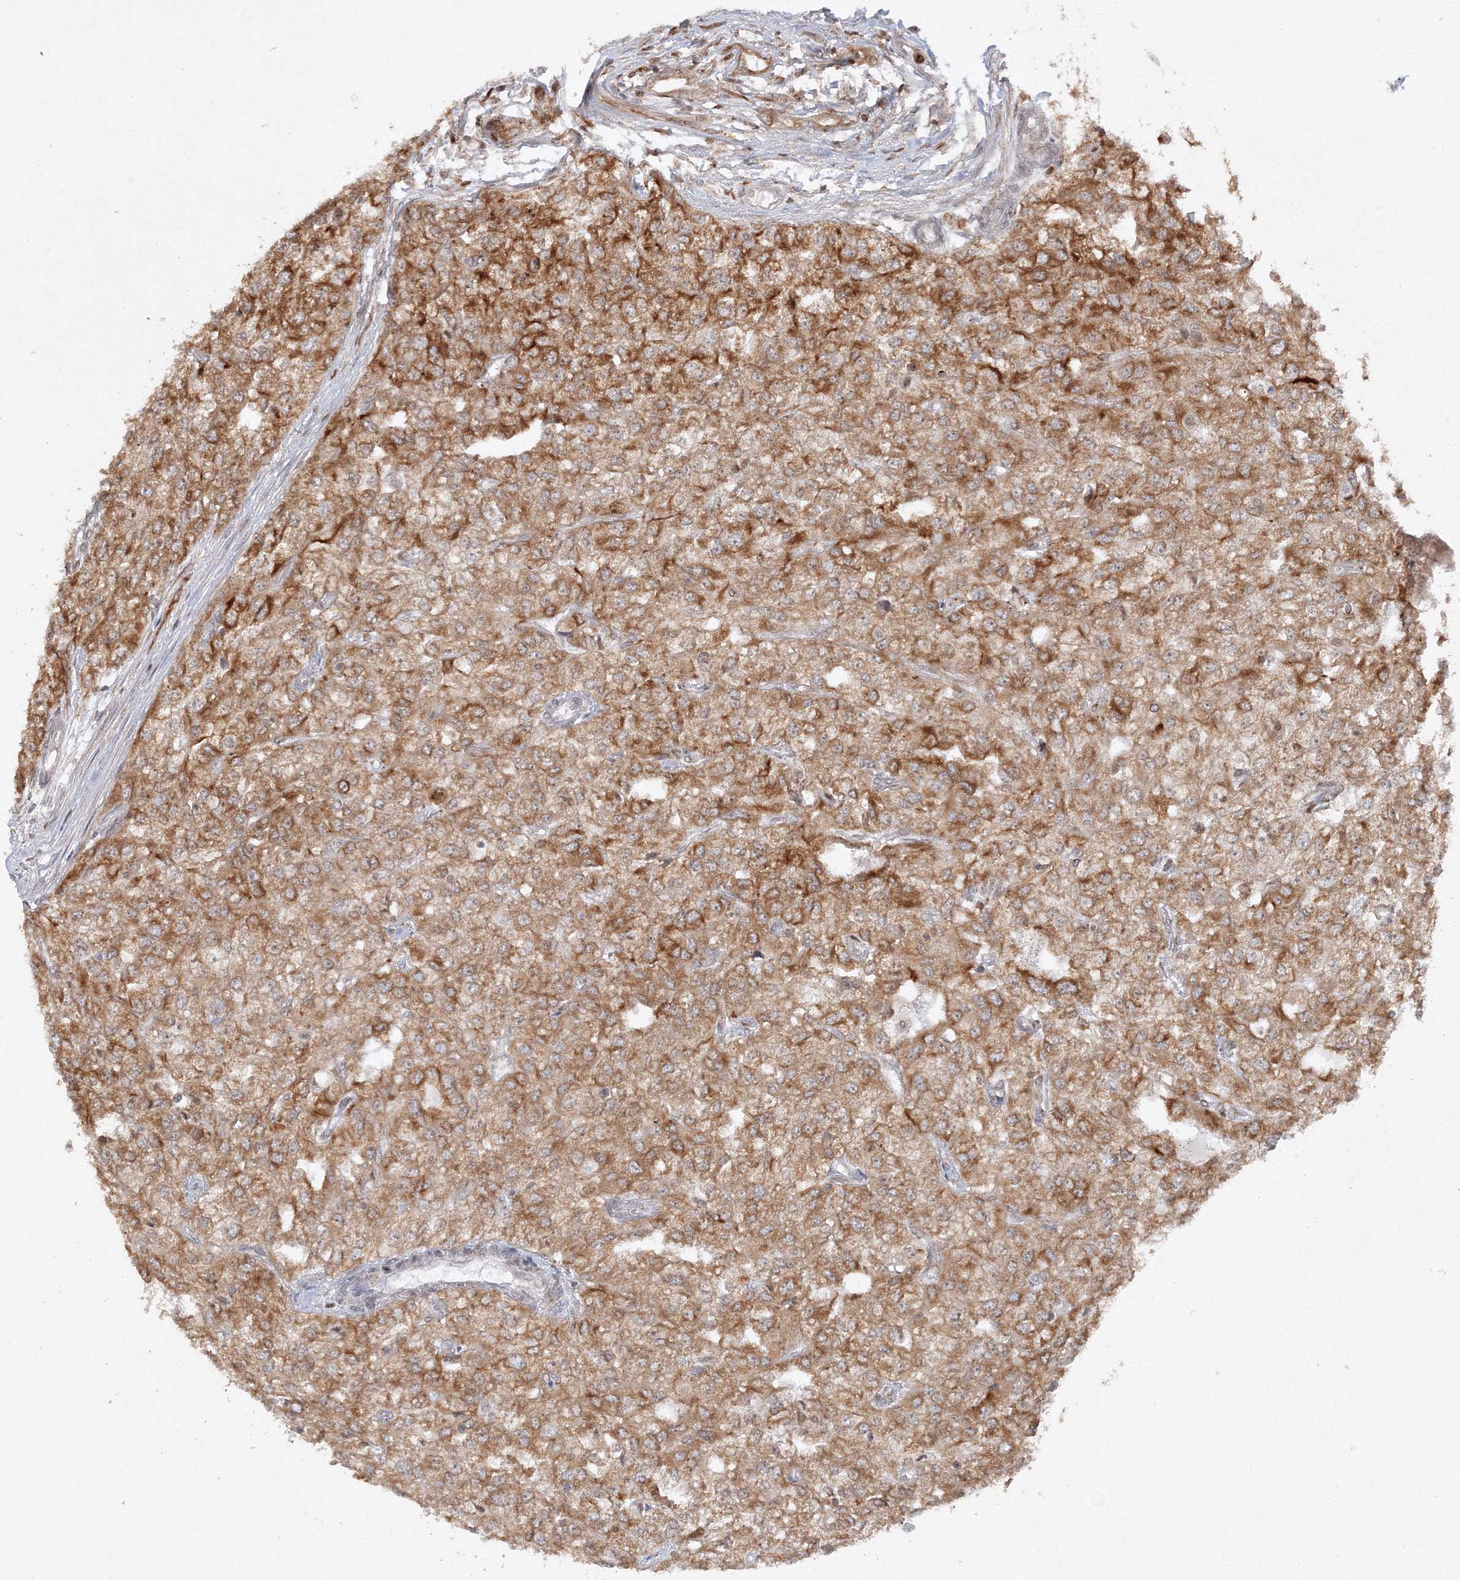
{"staining": {"intensity": "moderate", "quantity": ">75%", "location": "cytoplasmic/membranous"}, "tissue": "renal cancer", "cell_type": "Tumor cells", "image_type": "cancer", "snomed": [{"axis": "morphology", "description": "Adenocarcinoma, NOS"}, {"axis": "topography", "description": "Kidney"}], "caption": "IHC of human renal cancer reveals medium levels of moderate cytoplasmic/membranous staining in about >75% of tumor cells. (brown staining indicates protein expression, while blue staining denotes nuclei).", "gene": "TMEM50B", "patient": {"sex": "female", "age": 54}}